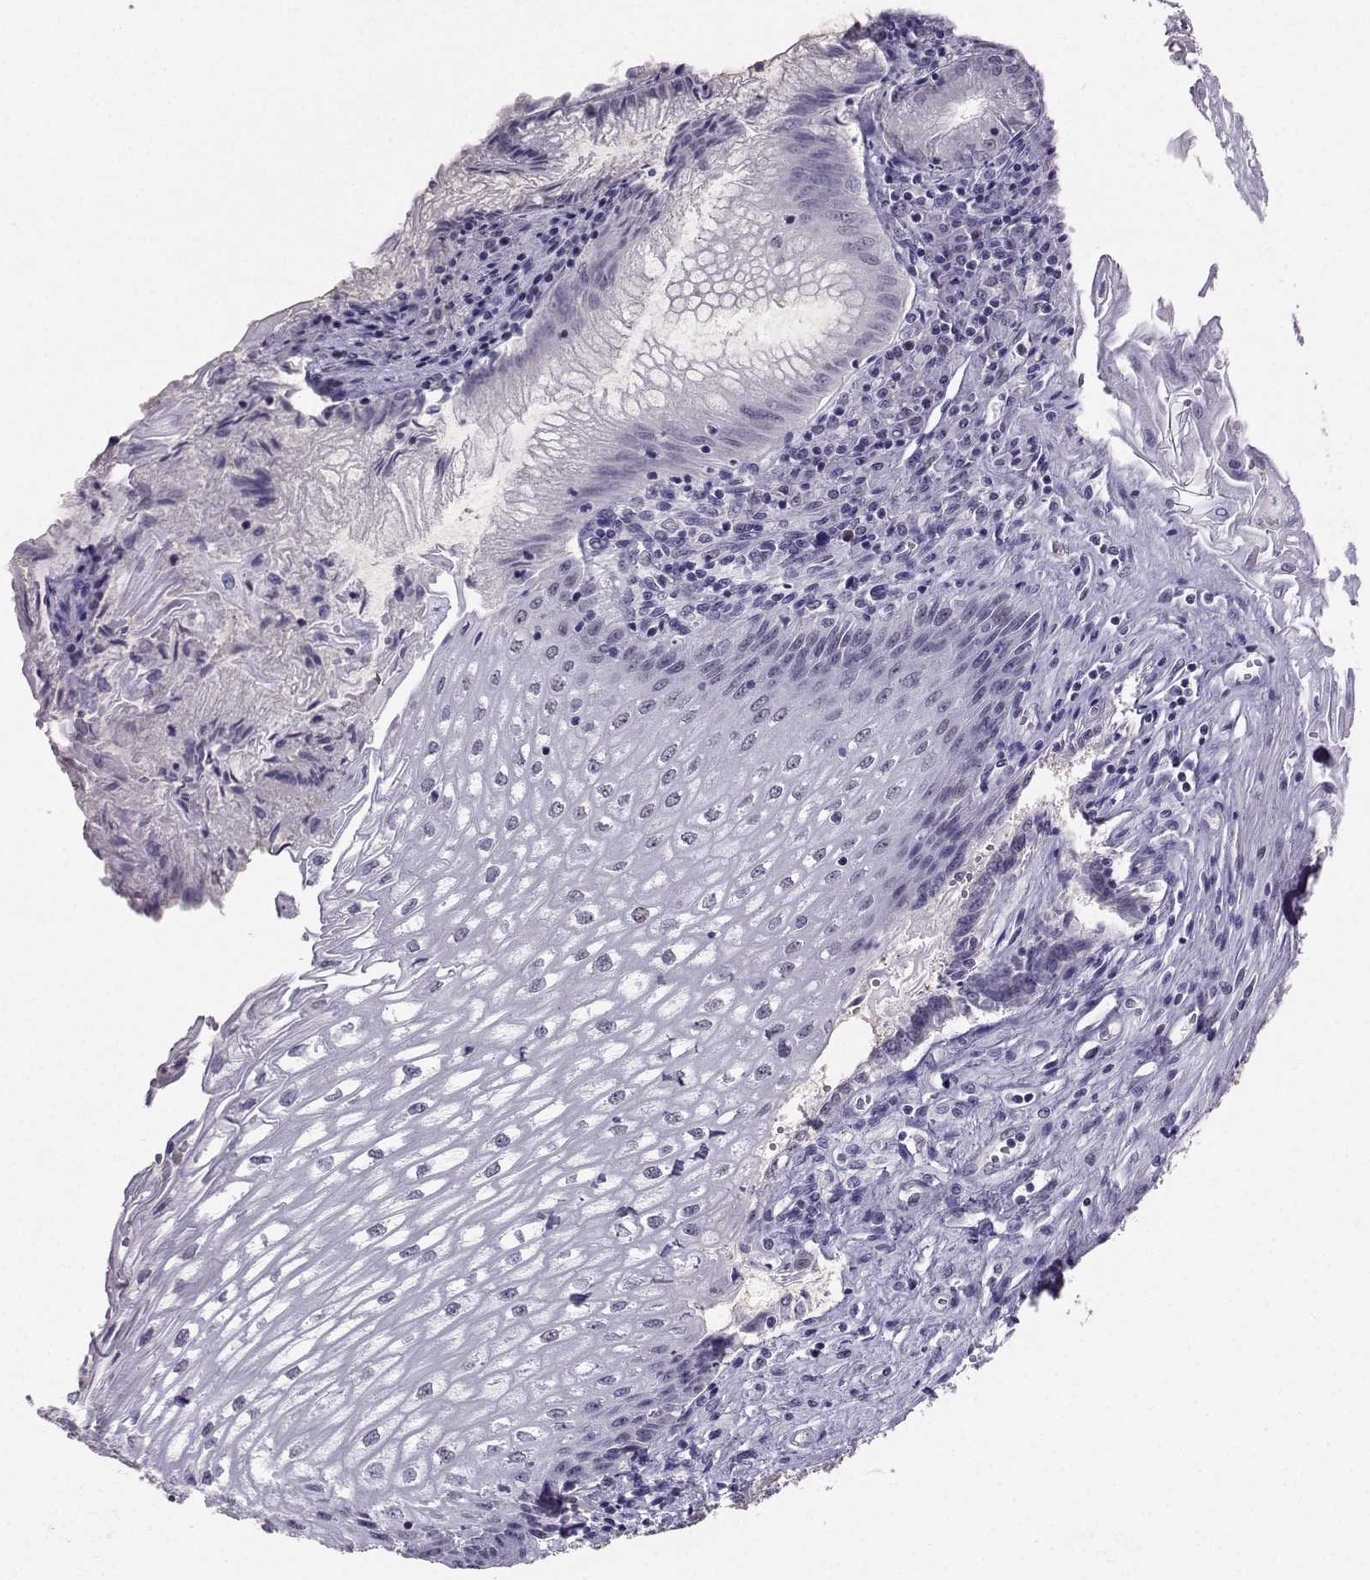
{"staining": {"intensity": "negative", "quantity": "none", "location": "none"}, "tissue": "esophagus", "cell_type": "Squamous epithelial cells", "image_type": "normal", "snomed": [{"axis": "morphology", "description": "Normal tissue, NOS"}, {"axis": "topography", "description": "Esophagus"}], "caption": "Immunohistochemical staining of benign esophagus reveals no significant positivity in squamous epithelial cells.", "gene": "TEDC2", "patient": {"sex": "male", "age": 58}}